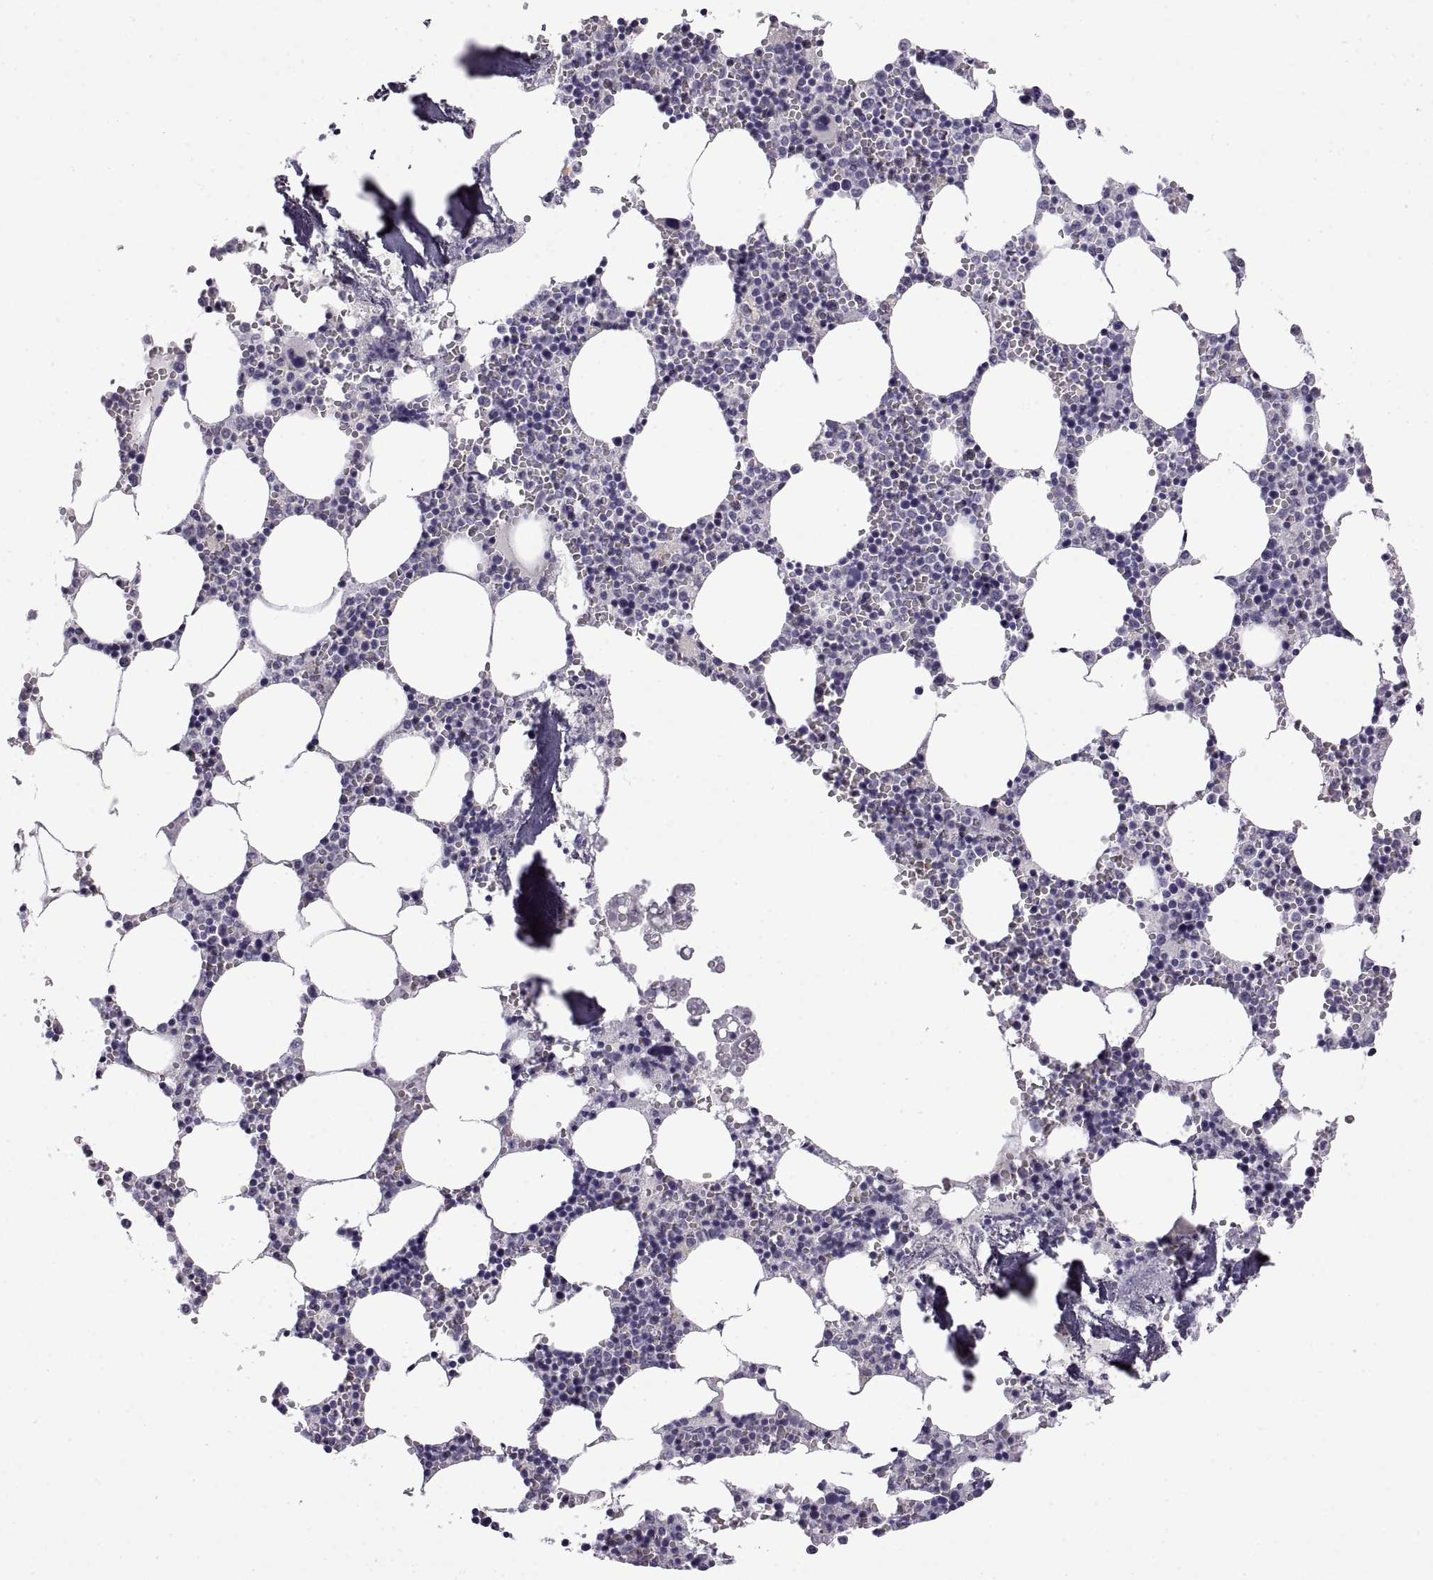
{"staining": {"intensity": "negative", "quantity": "none", "location": "none"}, "tissue": "bone marrow", "cell_type": "Hematopoietic cells", "image_type": "normal", "snomed": [{"axis": "morphology", "description": "Normal tissue, NOS"}, {"axis": "topography", "description": "Bone marrow"}], "caption": "This is an IHC image of normal bone marrow. There is no positivity in hematopoietic cells.", "gene": "FAM170A", "patient": {"sex": "female", "age": 64}}